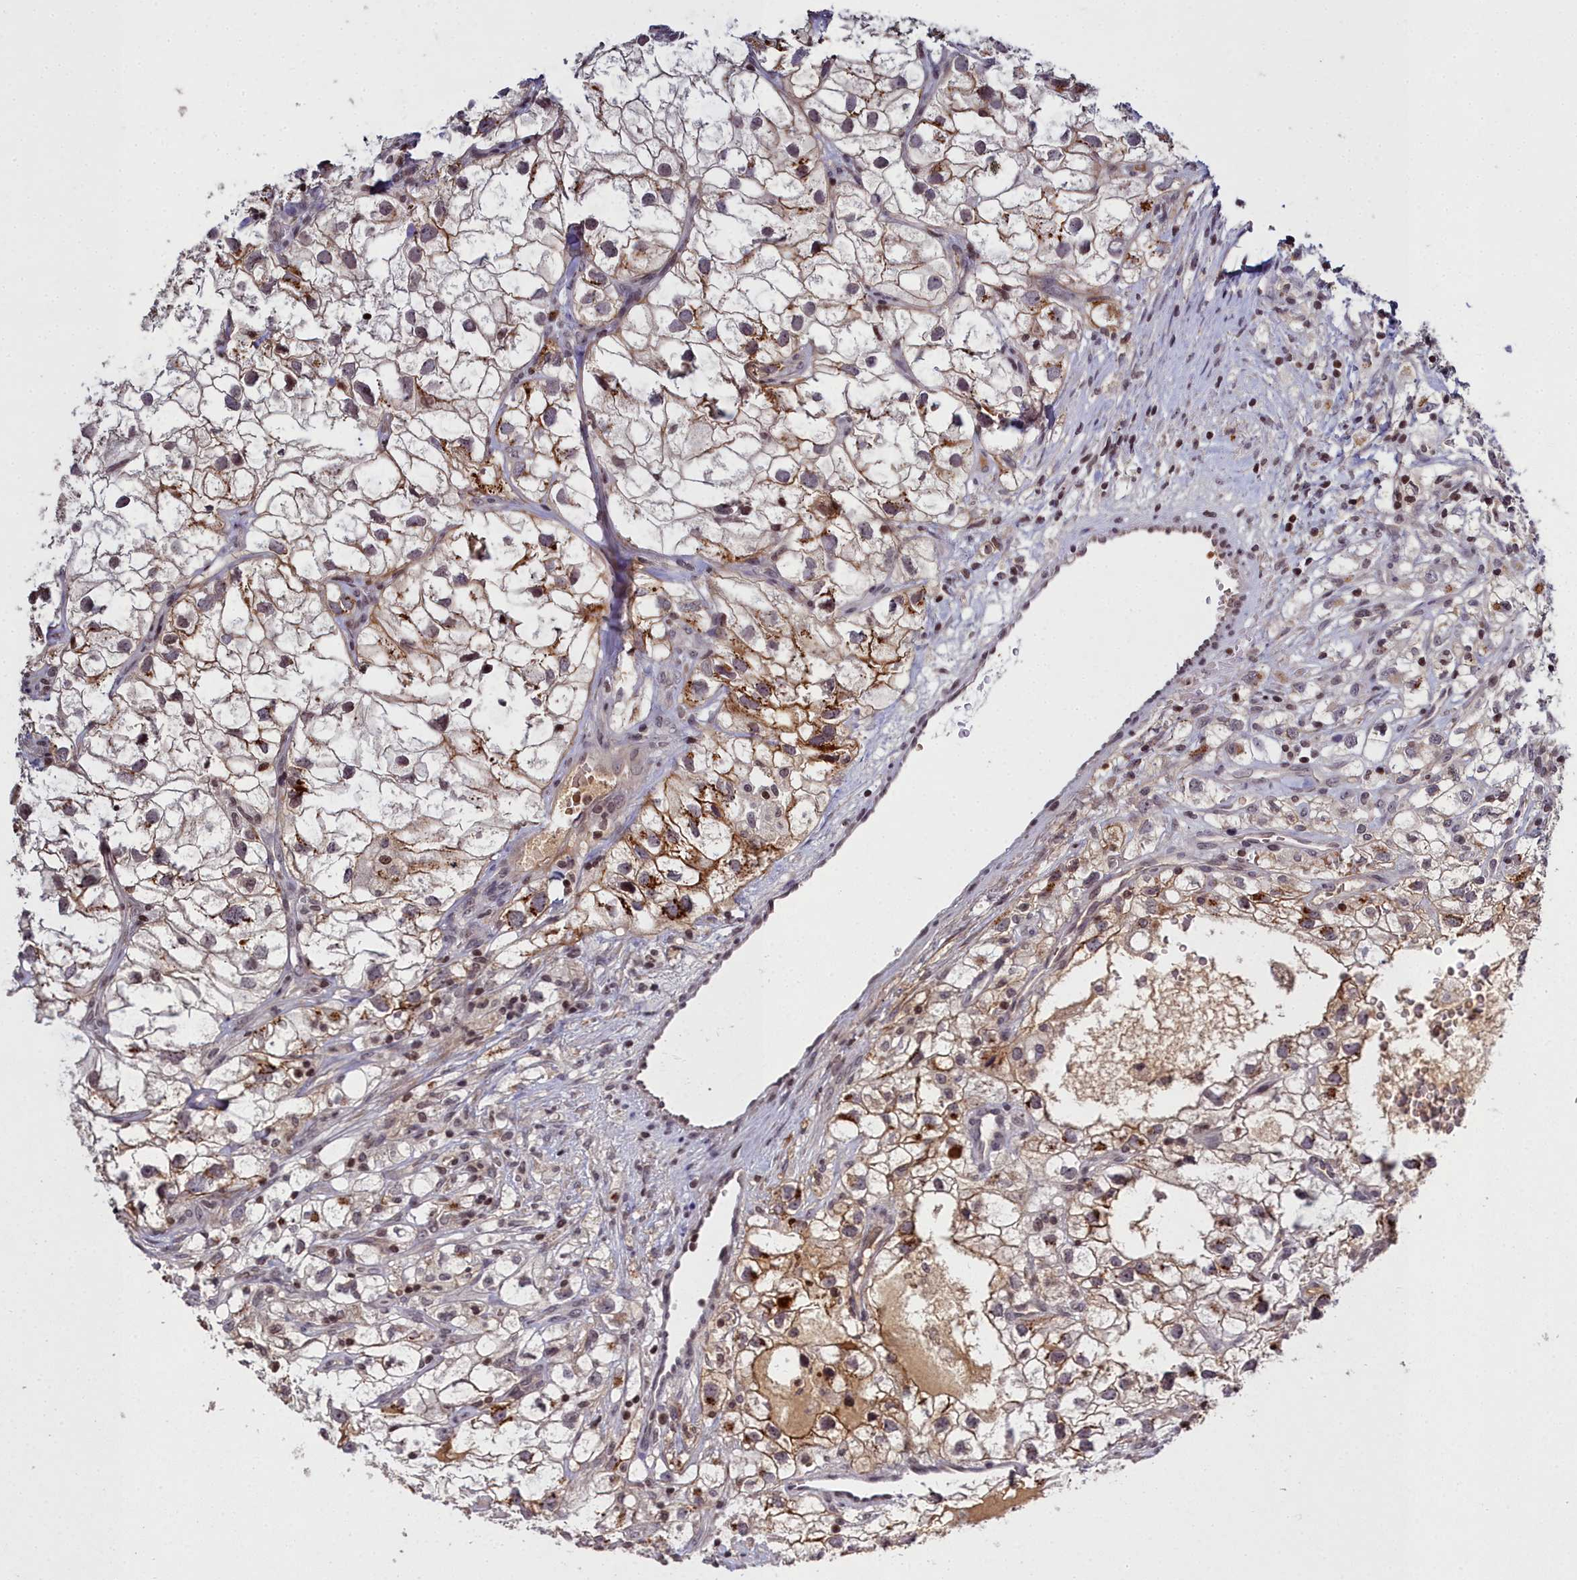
{"staining": {"intensity": "moderate", "quantity": ">75%", "location": "cytoplasmic/membranous"}, "tissue": "renal cancer", "cell_type": "Tumor cells", "image_type": "cancer", "snomed": [{"axis": "morphology", "description": "Adenocarcinoma, NOS"}, {"axis": "topography", "description": "Kidney"}], "caption": "Brown immunohistochemical staining in human renal cancer exhibits moderate cytoplasmic/membranous expression in approximately >75% of tumor cells. (IHC, brightfield microscopy, high magnification).", "gene": "FZD4", "patient": {"sex": "male", "age": 59}}